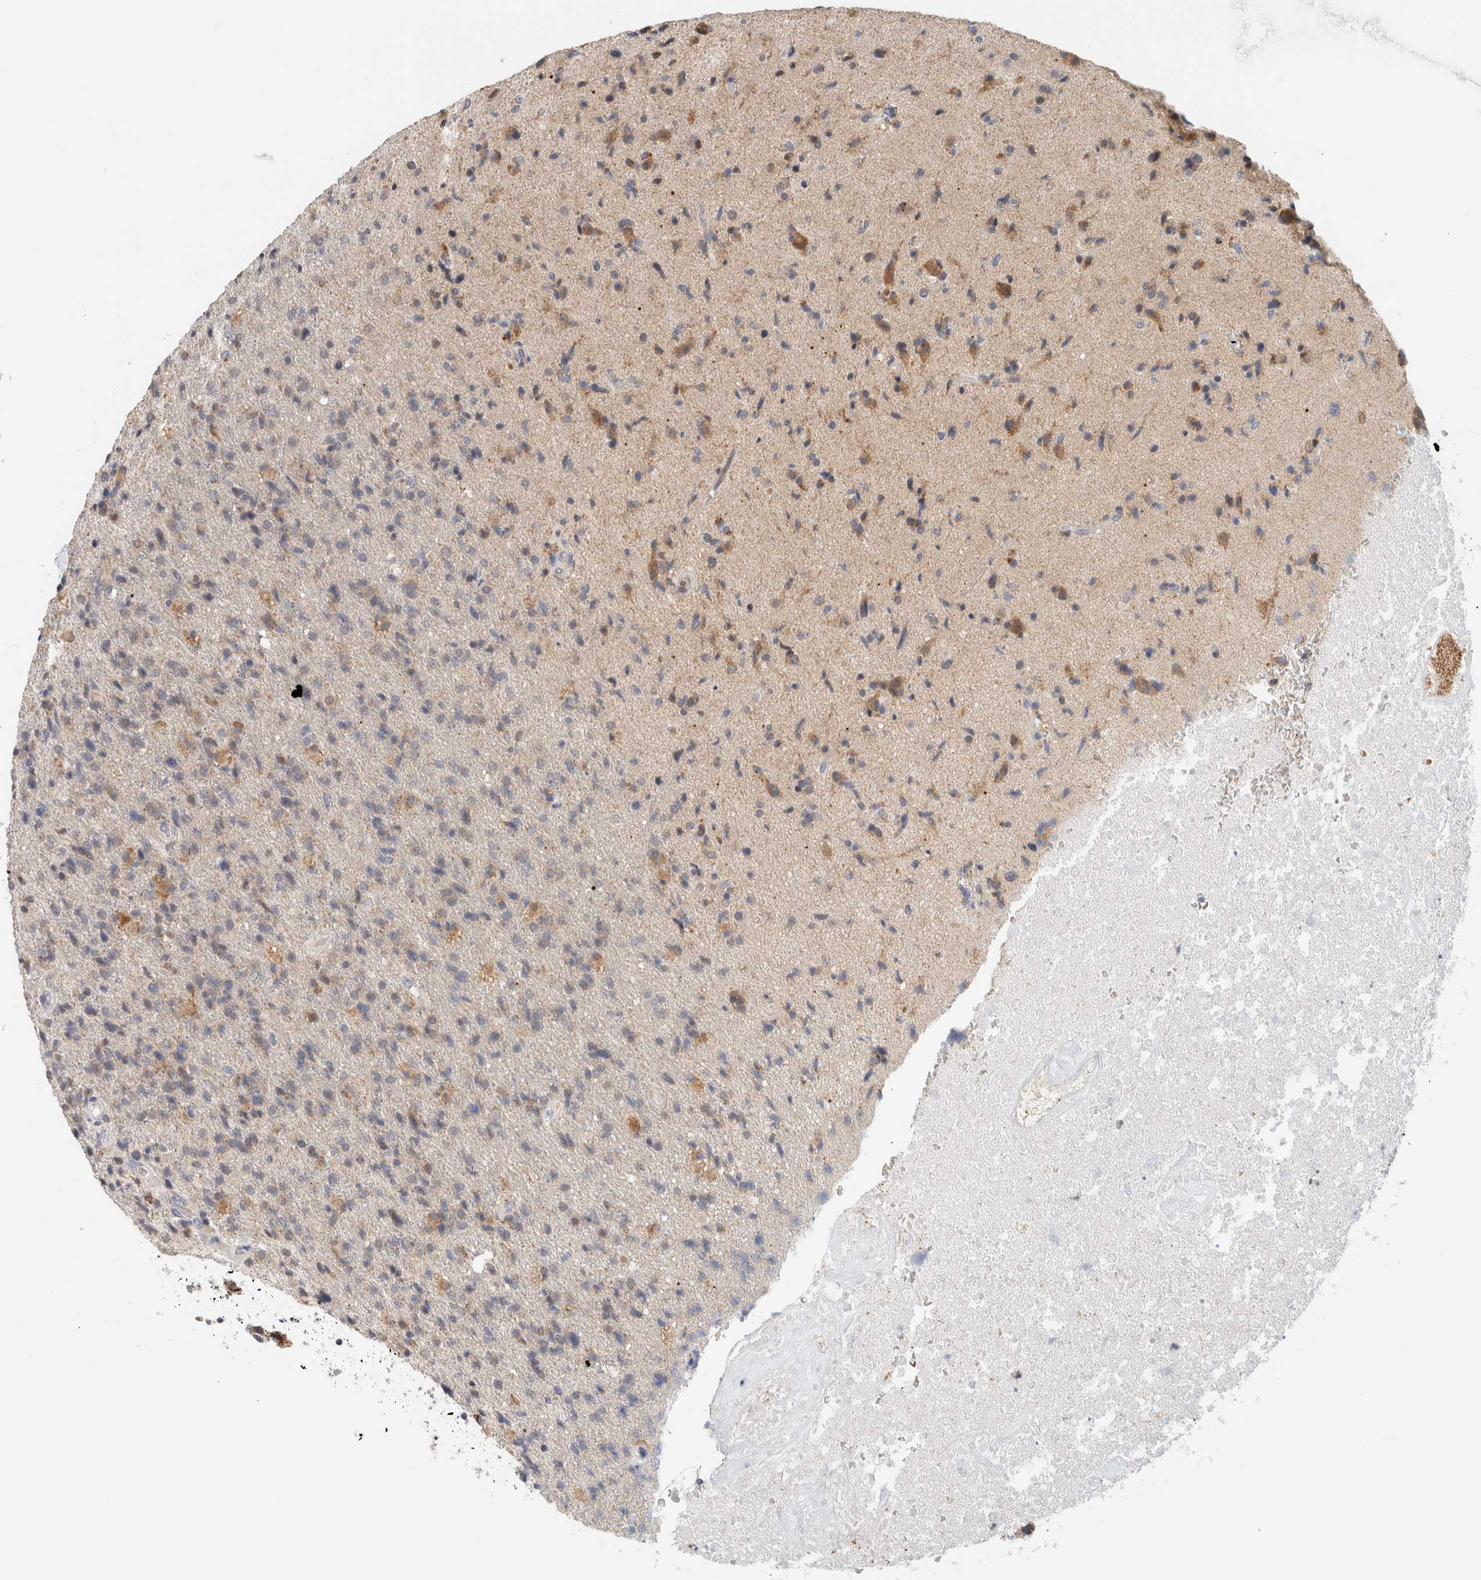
{"staining": {"intensity": "moderate", "quantity": "<25%", "location": "cytoplasmic/membranous"}, "tissue": "glioma", "cell_type": "Tumor cells", "image_type": "cancer", "snomed": [{"axis": "morphology", "description": "Glioma, malignant, High grade"}, {"axis": "topography", "description": "Brain"}], "caption": "This is an image of immunohistochemistry staining of high-grade glioma (malignant), which shows moderate expression in the cytoplasmic/membranous of tumor cells.", "gene": "CRAT", "patient": {"sex": "male", "age": 72}}